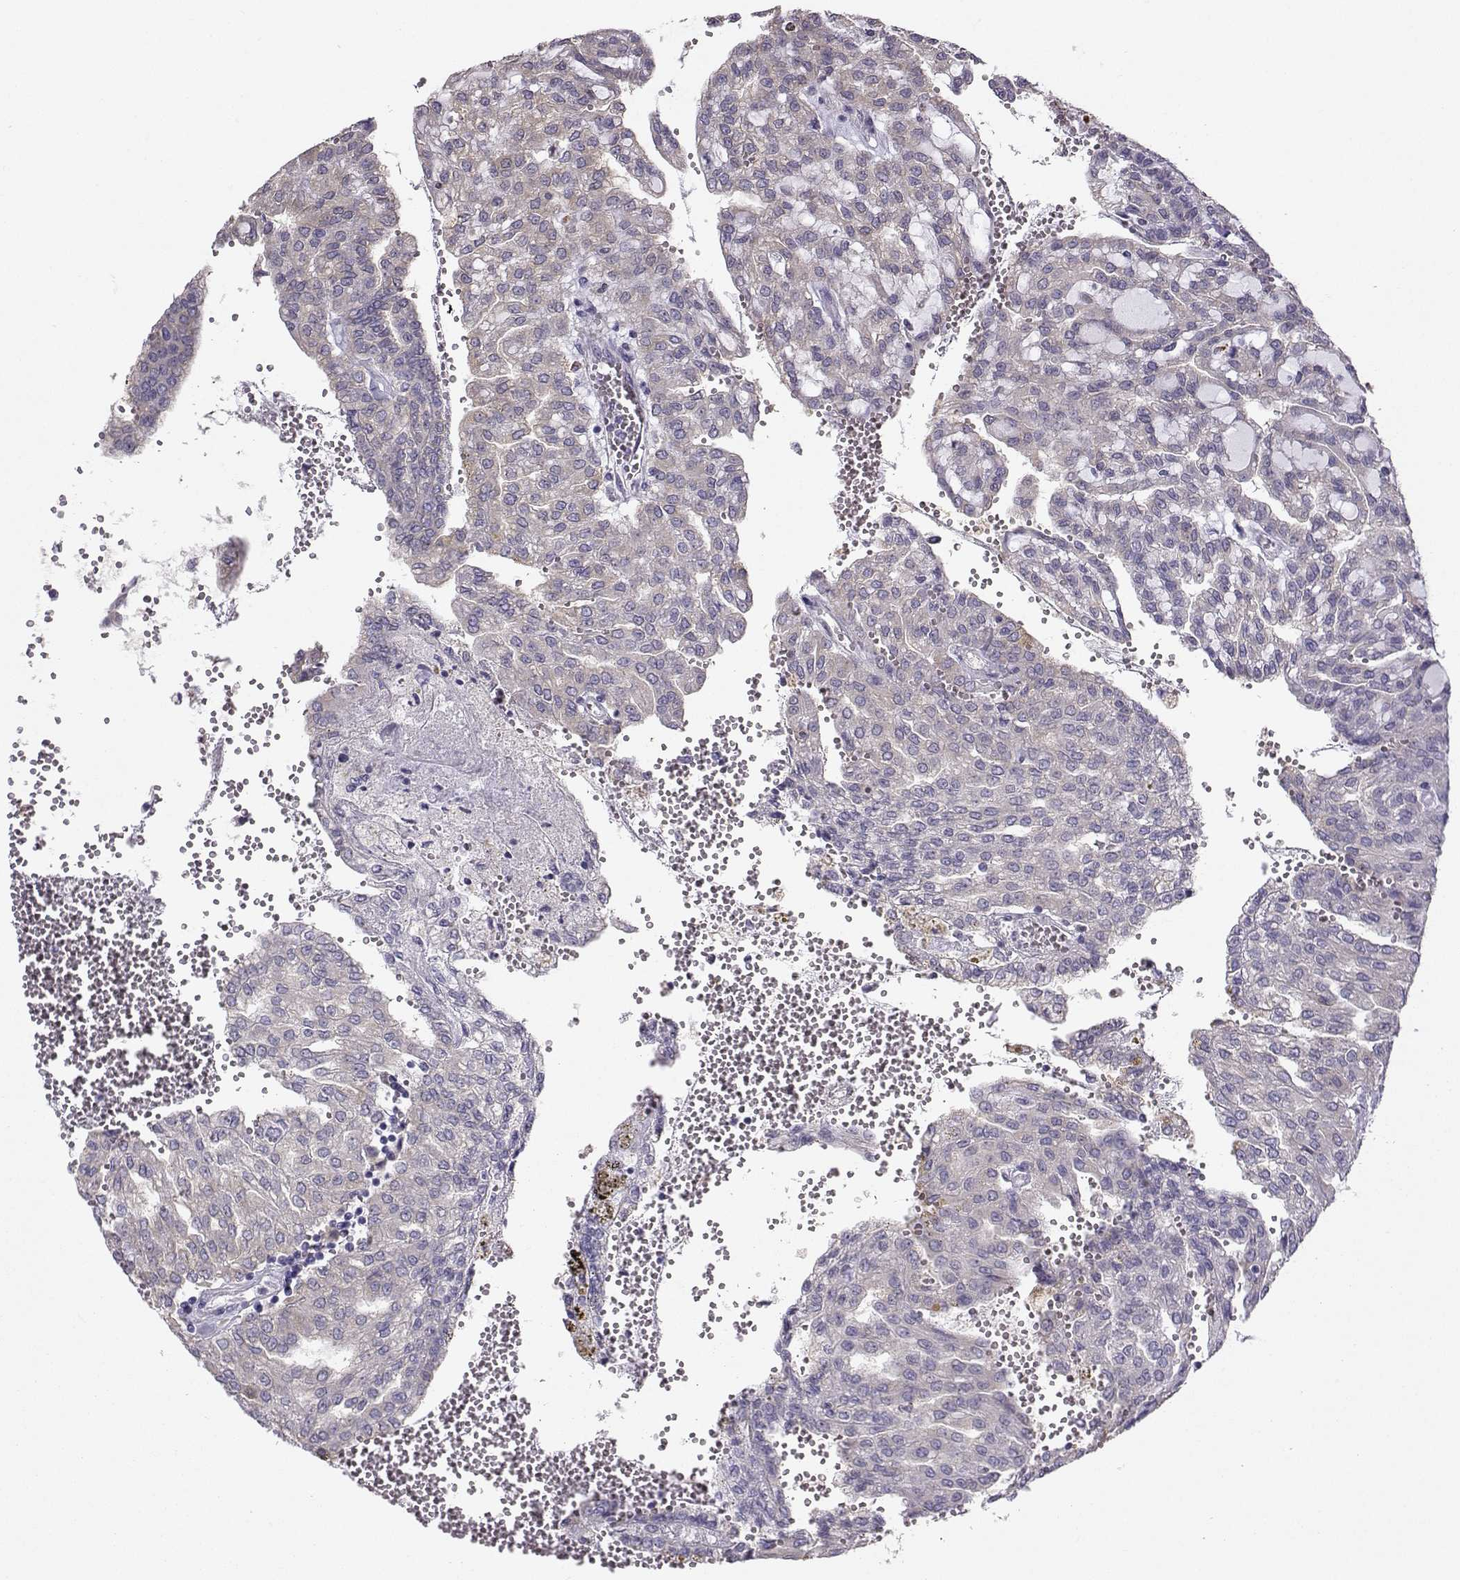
{"staining": {"intensity": "negative", "quantity": "none", "location": "none"}, "tissue": "renal cancer", "cell_type": "Tumor cells", "image_type": "cancer", "snomed": [{"axis": "morphology", "description": "Adenocarcinoma, NOS"}, {"axis": "topography", "description": "Kidney"}], "caption": "A histopathology image of renal cancer (adenocarcinoma) stained for a protein reveals no brown staining in tumor cells. (DAB (3,3'-diaminobenzidine) IHC visualized using brightfield microscopy, high magnification).", "gene": "DCLK3", "patient": {"sex": "male", "age": 63}}